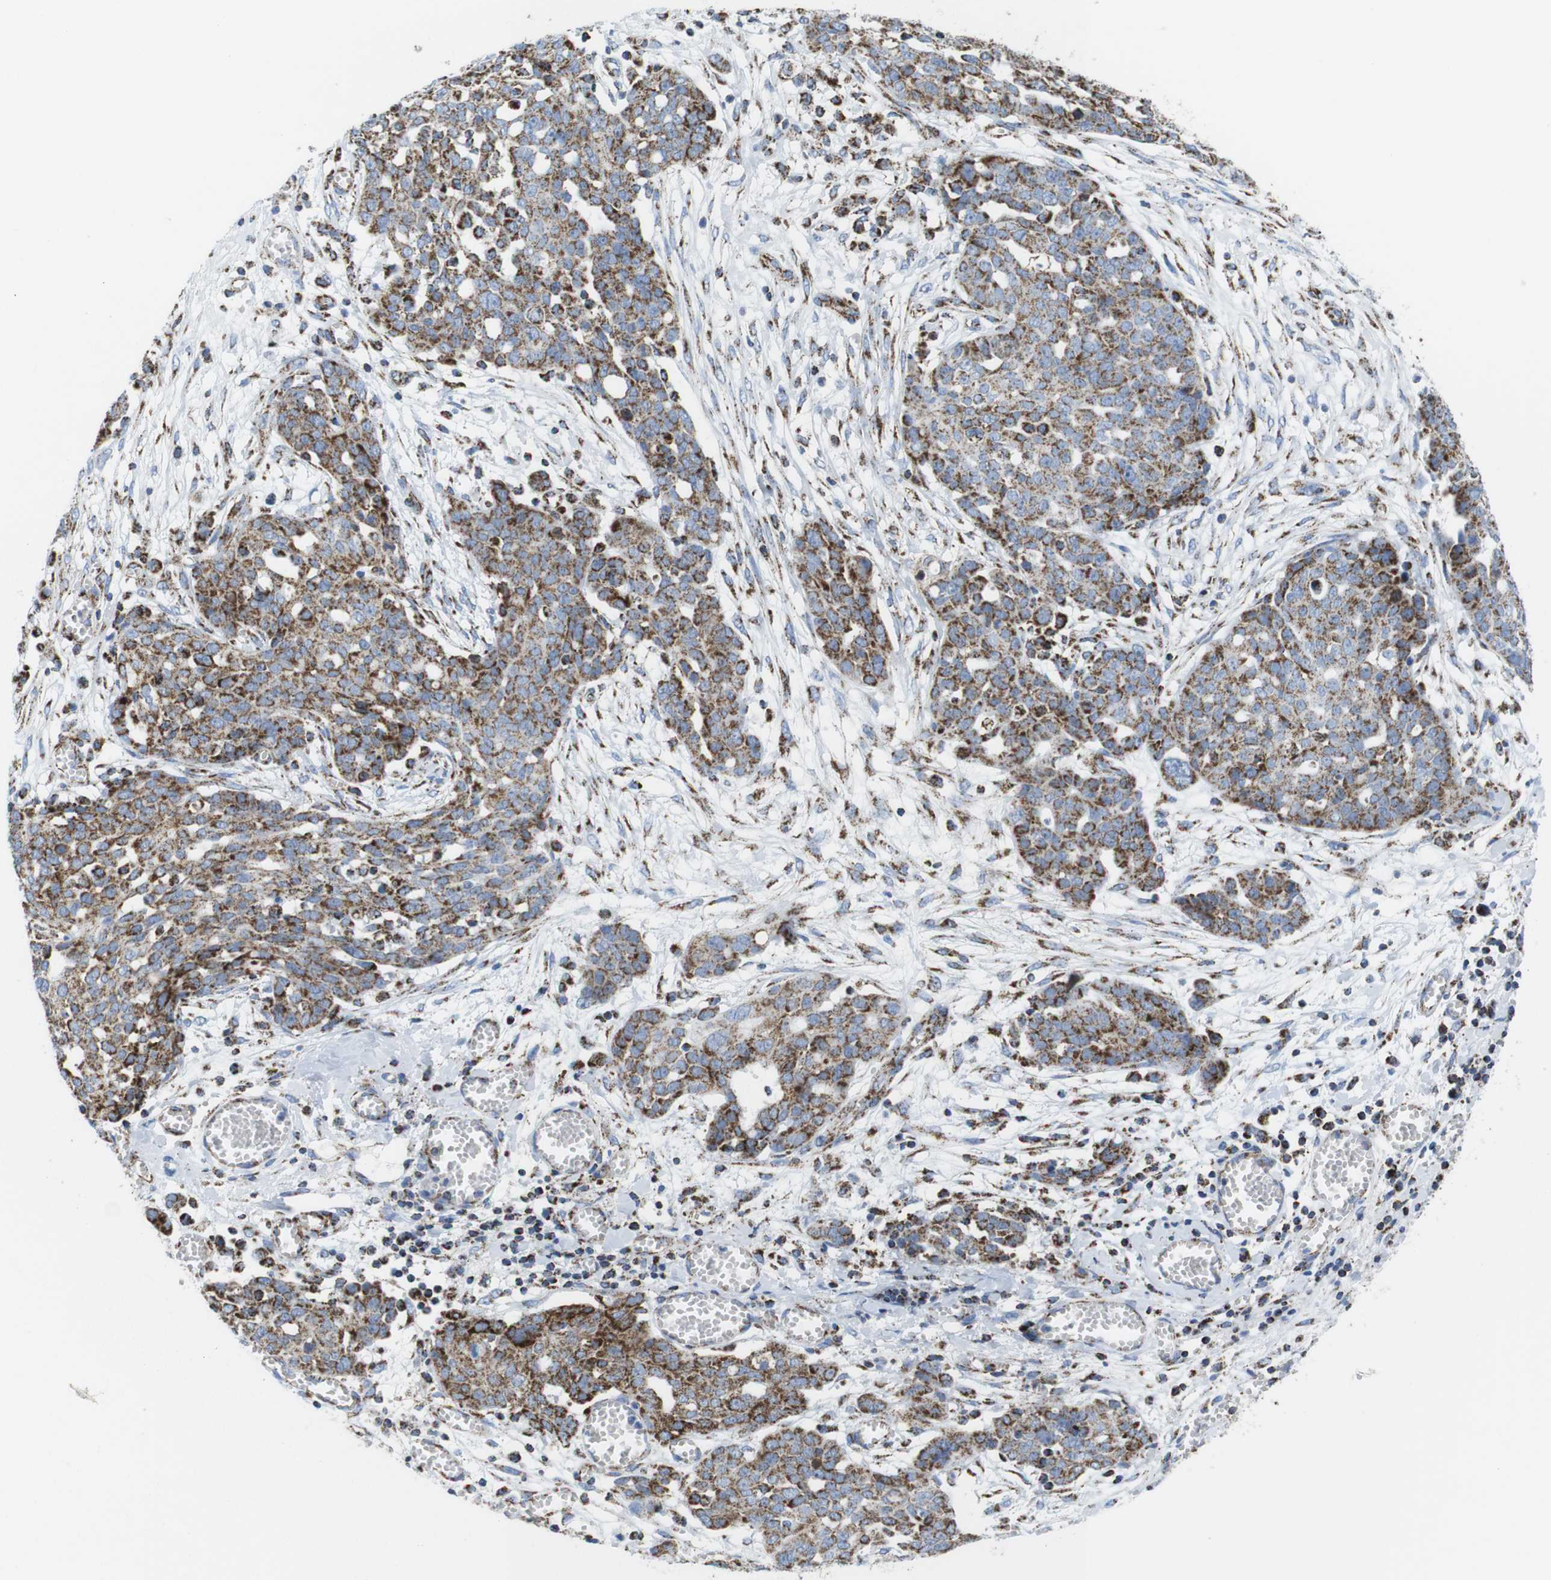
{"staining": {"intensity": "moderate", "quantity": ">75%", "location": "cytoplasmic/membranous"}, "tissue": "ovarian cancer", "cell_type": "Tumor cells", "image_type": "cancer", "snomed": [{"axis": "morphology", "description": "Cystadenocarcinoma, serous, NOS"}, {"axis": "topography", "description": "Soft tissue"}, {"axis": "topography", "description": "Ovary"}], "caption": "Immunohistochemical staining of human serous cystadenocarcinoma (ovarian) shows moderate cytoplasmic/membranous protein expression in approximately >75% of tumor cells. (DAB = brown stain, brightfield microscopy at high magnification).", "gene": "ATP5PO", "patient": {"sex": "female", "age": 57}}